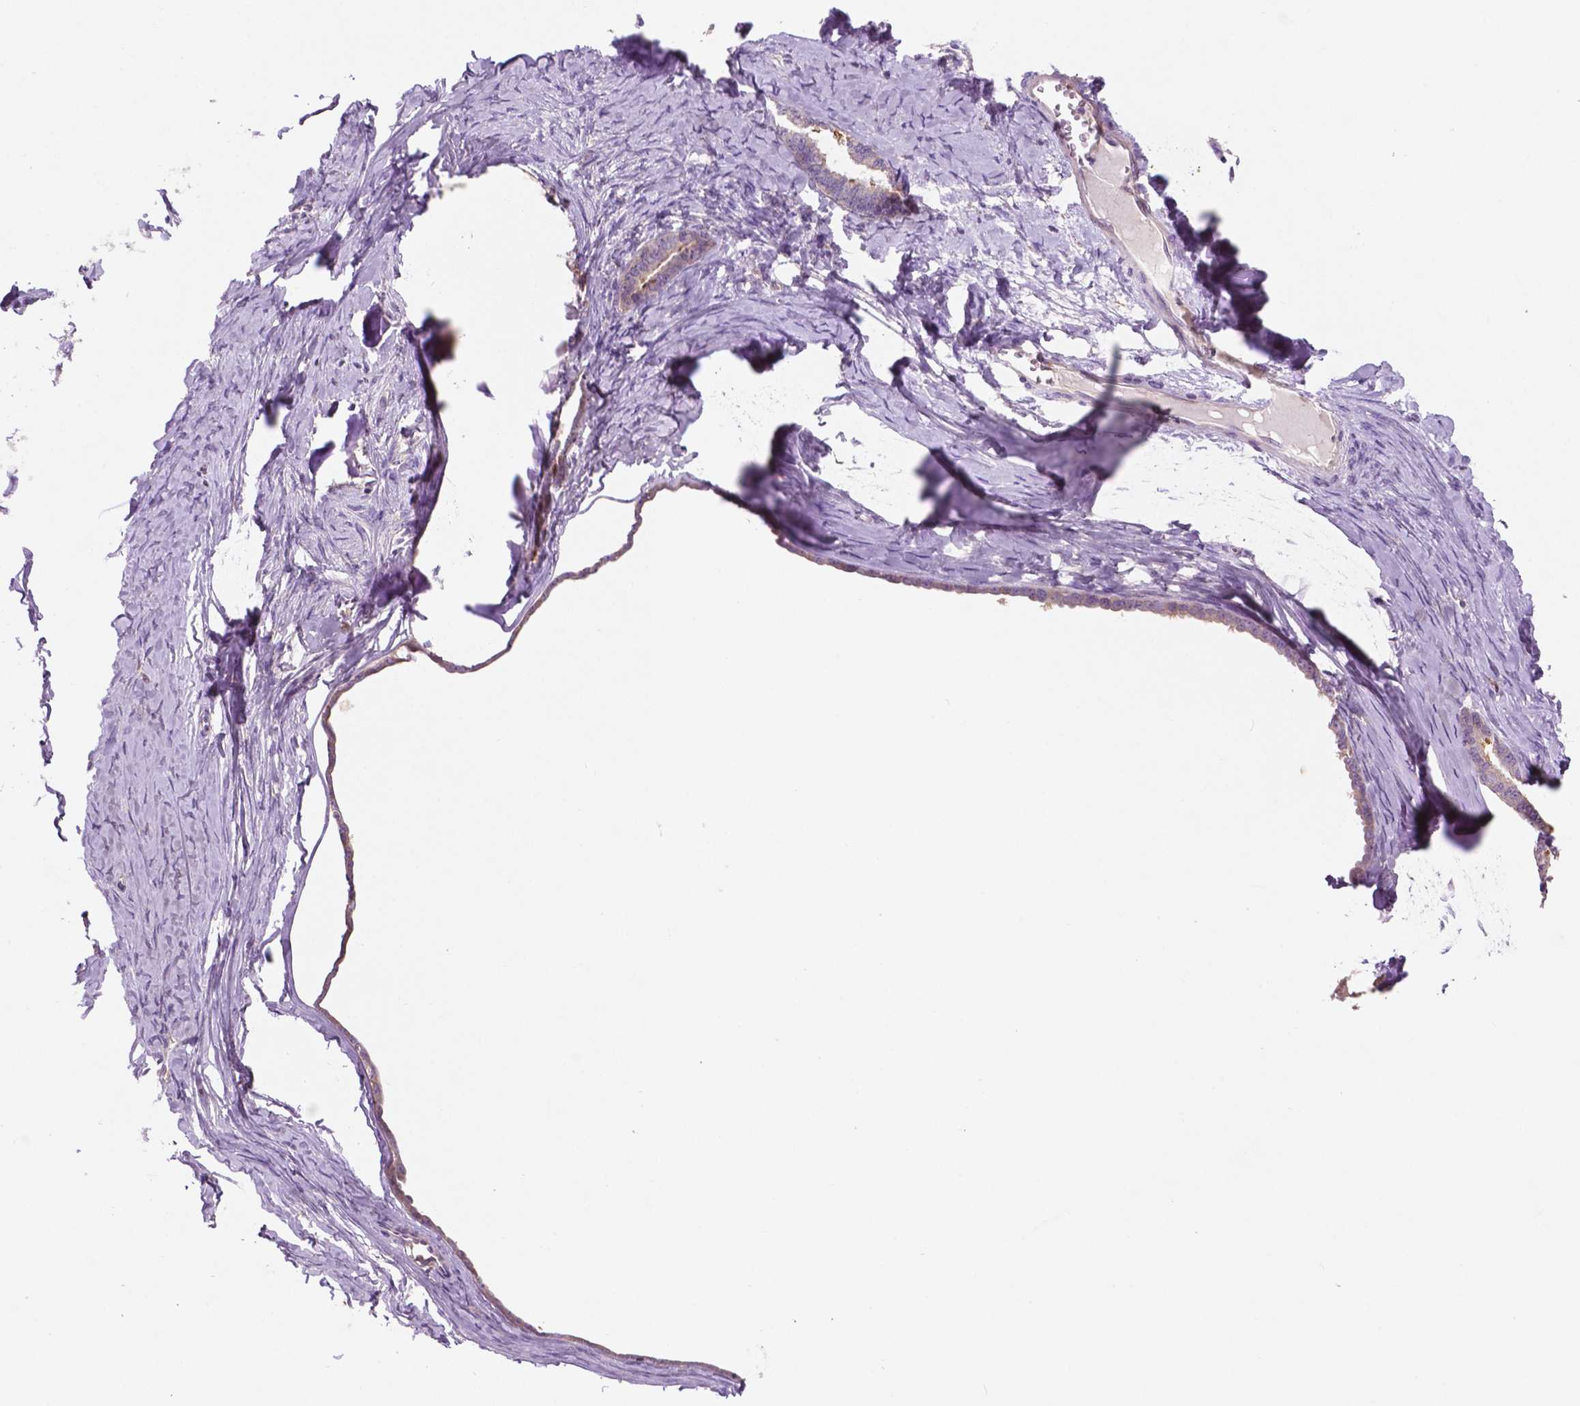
{"staining": {"intensity": "moderate", "quantity": "<25%", "location": "cytoplasmic/membranous"}, "tissue": "ovarian cancer", "cell_type": "Tumor cells", "image_type": "cancer", "snomed": [{"axis": "morphology", "description": "Cystadenocarcinoma, serous, NOS"}, {"axis": "topography", "description": "Ovary"}], "caption": "IHC of human ovarian serous cystadenocarcinoma shows low levels of moderate cytoplasmic/membranous expression in about <25% of tumor cells.", "gene": "LRP1B", "patient": {"sex": "female", "age": 71}}